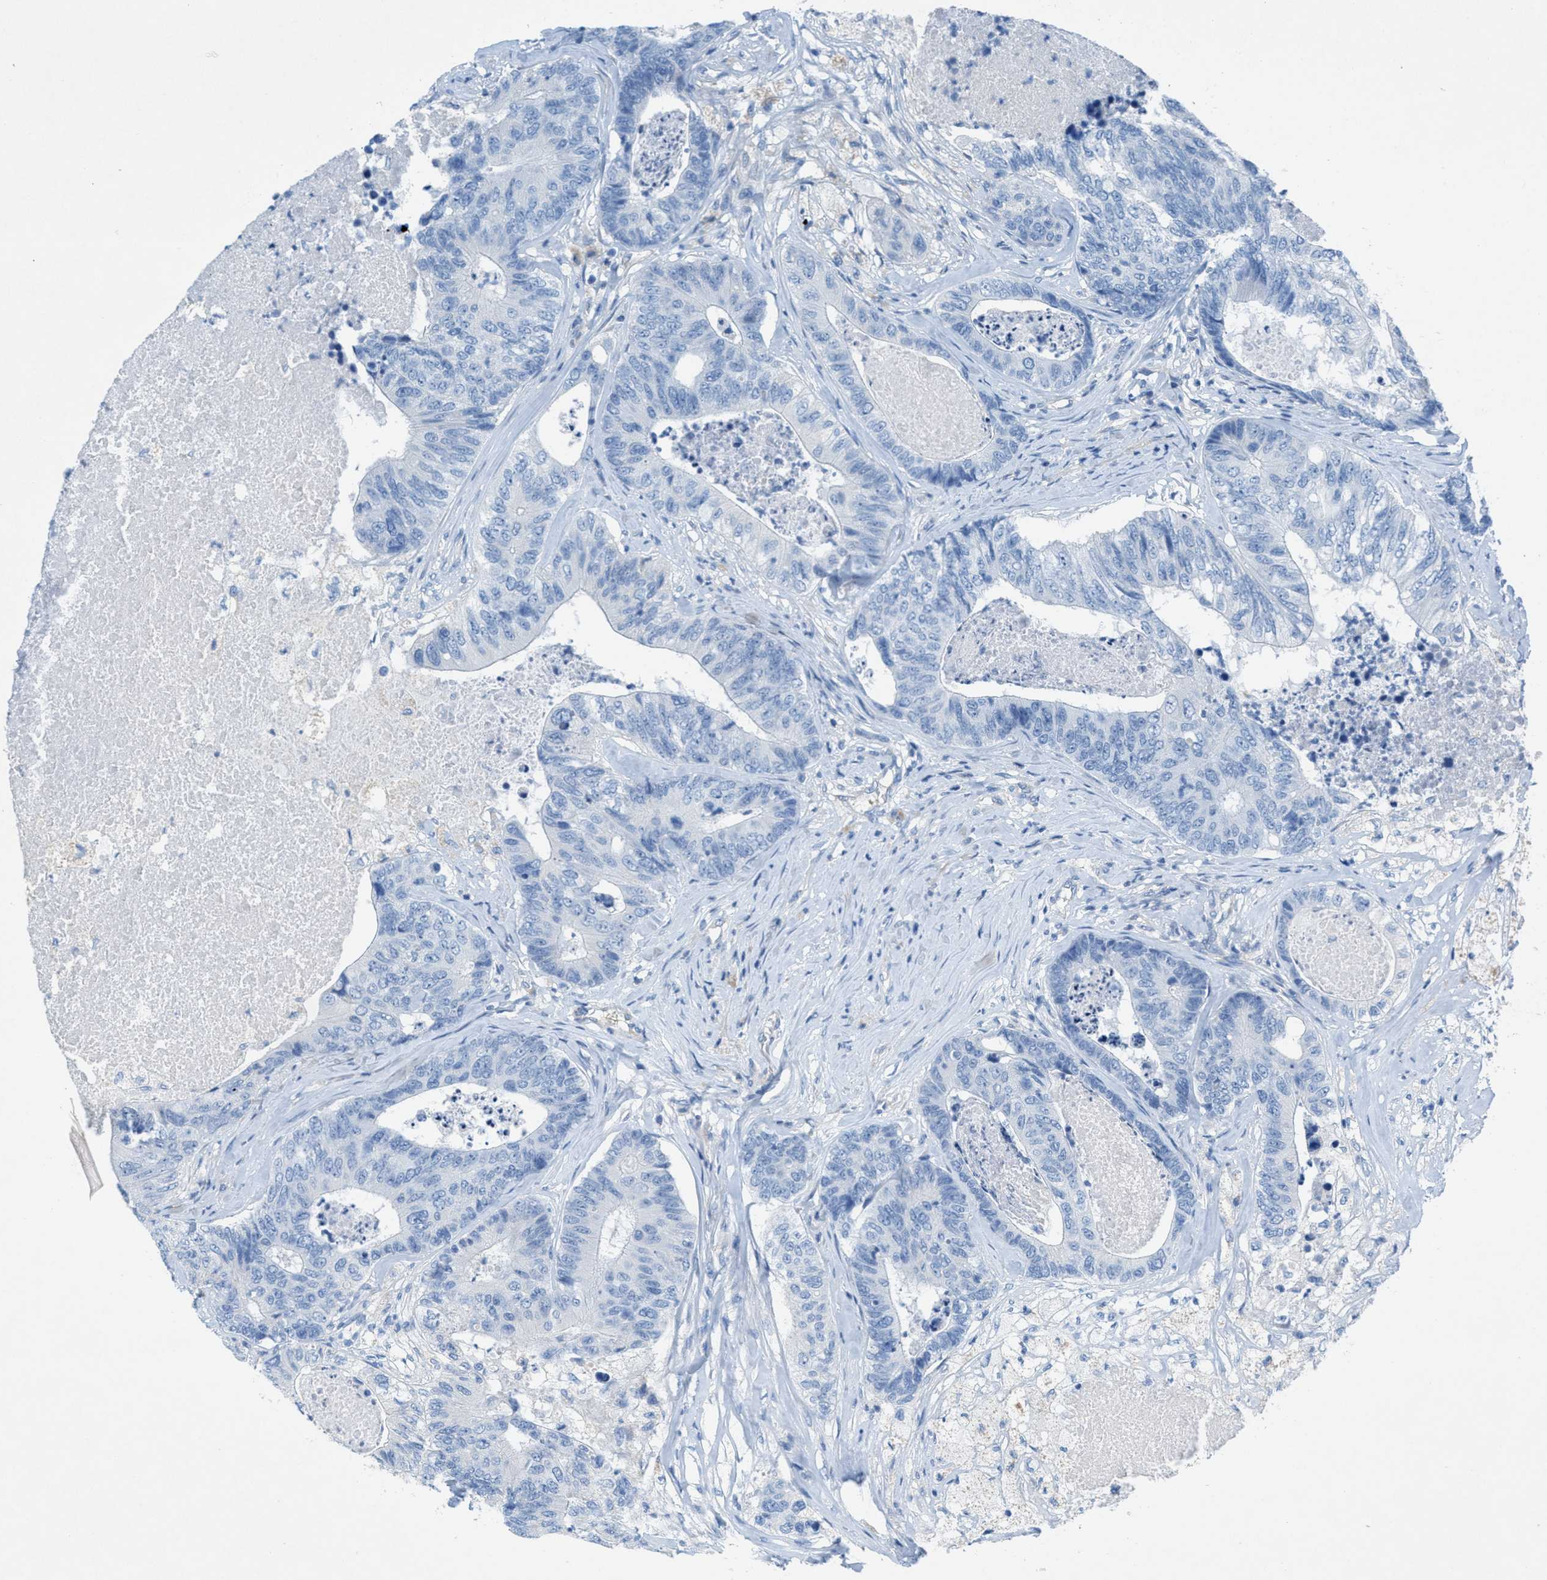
{"staining": {"intensity": "negative", "quantity": "none", "location": "none"}, "tissue": "colorectal cancer", "cell_type": "Tumor cells", "image_type": "cancer", "snomed": [{"axis": "morphology", "description": "Adenocarcinoma, NOS"}, {"axis": "topography", "description": "Colon"}], "caption": "The photomicrograph displays no staining of tumor cells in adenocarcinoma (colorectal). Brightfield microscopy of immunohistochemistry (IHC) stained with DAB (3,3'-diaminobenzidine) (brown) and hematoxylin (blue), captured at high magnification.", "gene": "GALNT17", "patient": {"sex": "female", "age": 67}}